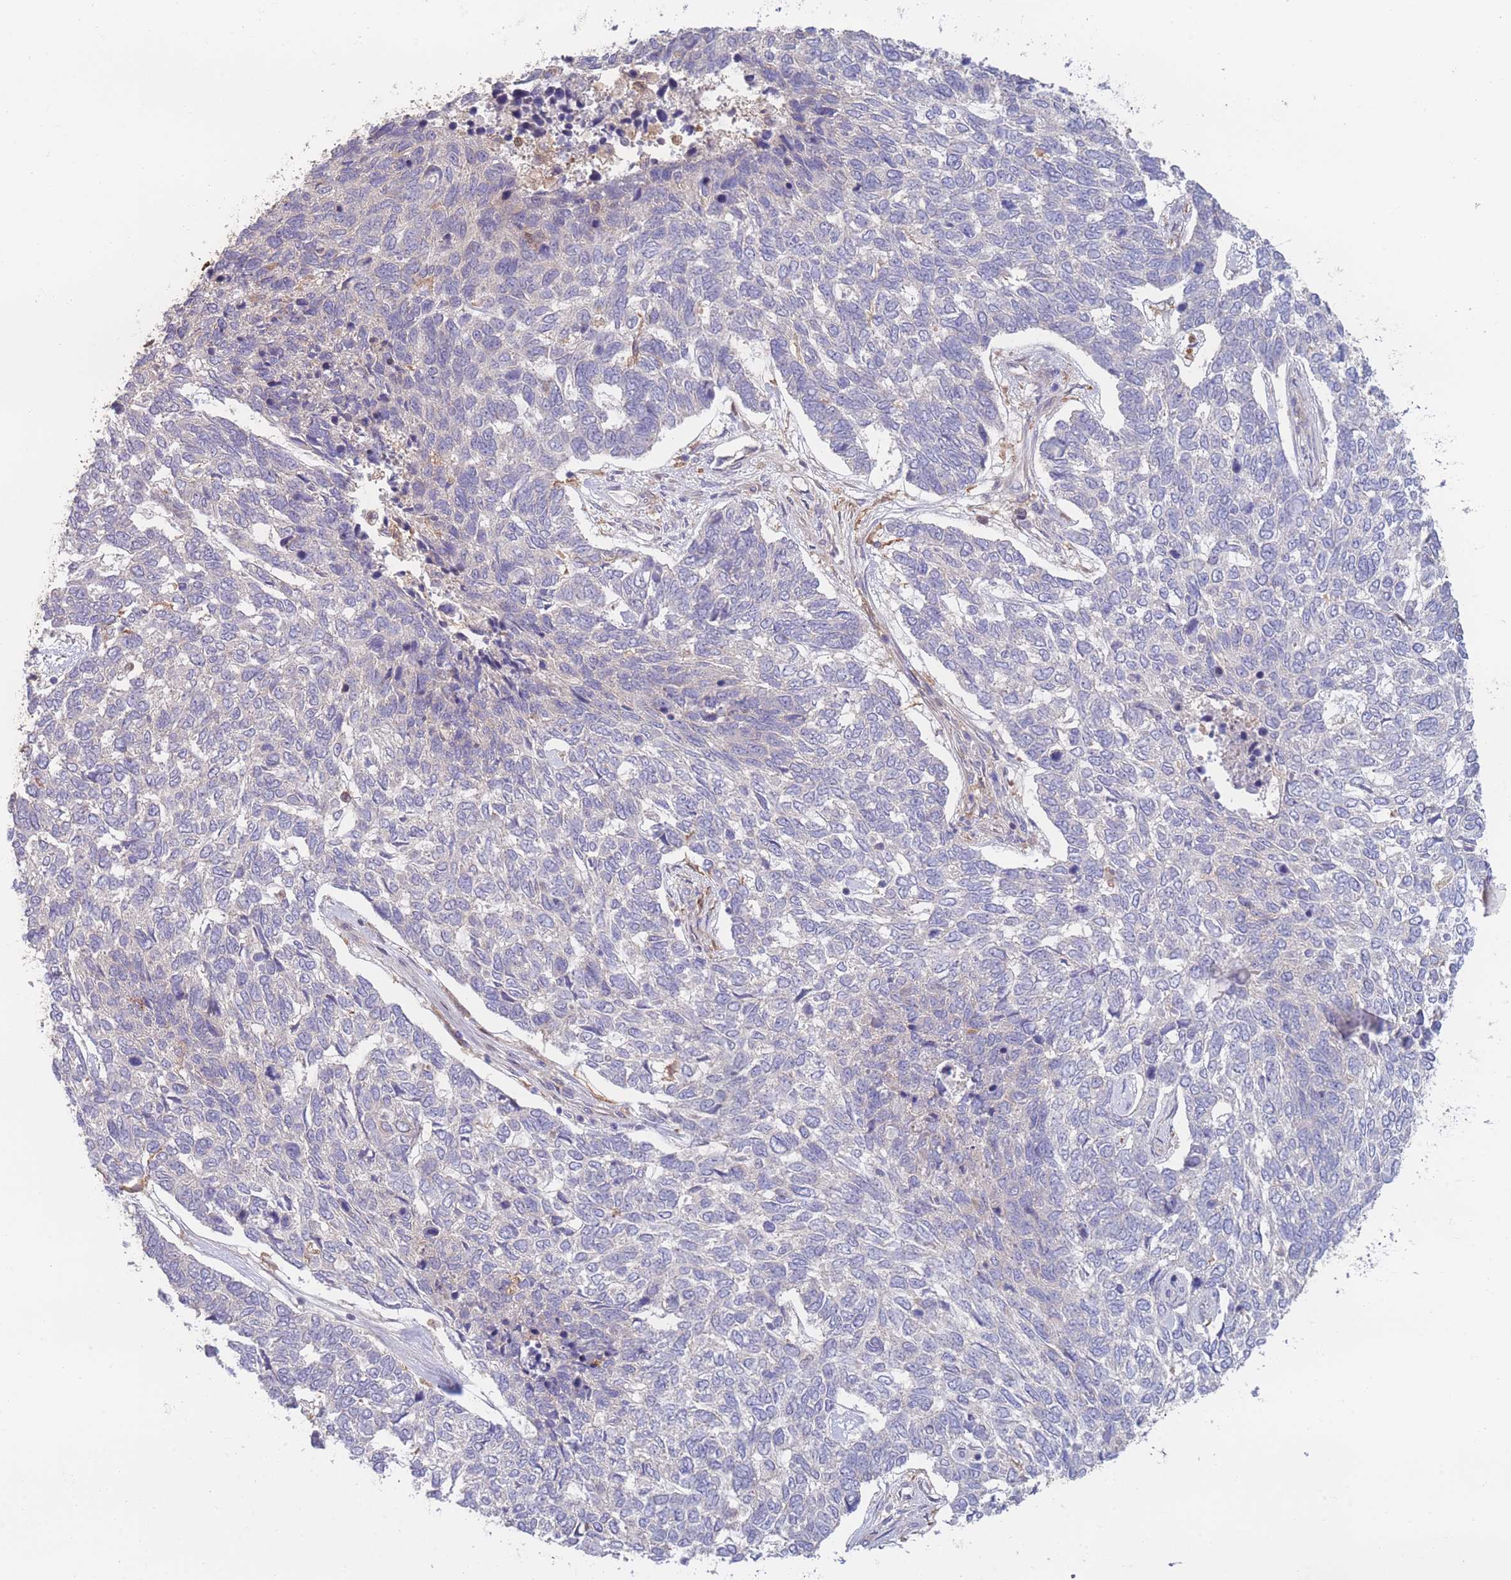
{"staining": {"intensity": "negative", "quantity": "none", "location": "none"}, "tissue": "skin cancer", "cell_type": "Tumor cells", "image_type": "cancer", "snomed": [{"axis": "morphology", "description": "Basal cell carcinoma"}, {"axis": "topography", "description": "Skin"}], "caption": "Skin basal cell carcinoma was stained to show a protein in brown. There is no significant expression in tumor cells.", "gene": "STEAP3", "patient": {"sex": "female", "age": 65}}